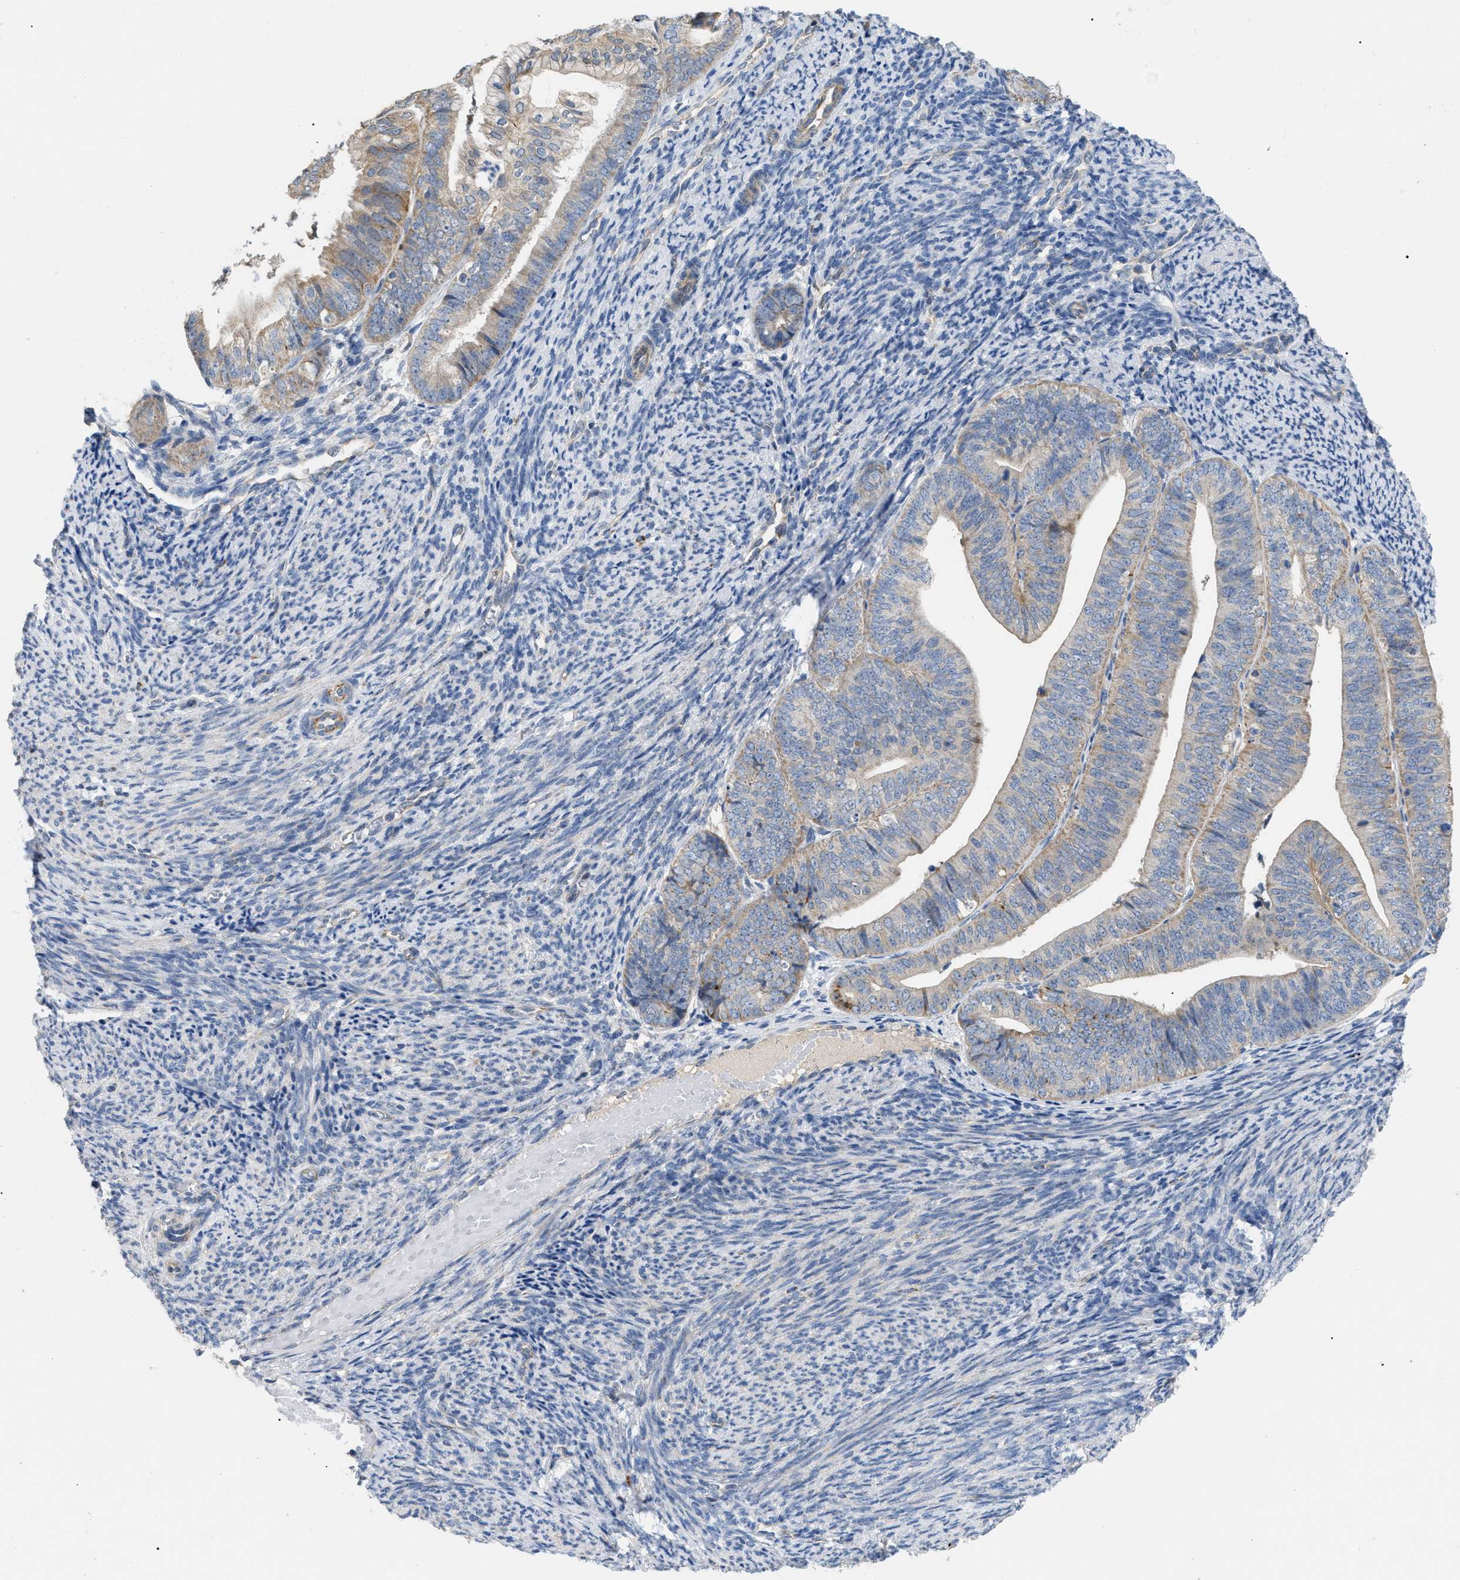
{"staining": {"intensity": "moderate", "quantity": "25%-75%", "location": "cytoplasmic/membranous"}, "tissue": "endometrial cancer", "cell_type": "Tumor cells", "image_type": "cancer", "snomed": [{"axis": "morphology", "description": "Adenocarcinoma, NOS"}, {"axis": "topography", "description": "Endometrium"}], "caption": "This histopathology image demonstrates IHC staining of adenocarcinoma (endometrial), with medium moderate cytoplasmic/membranous staining in about 25%-75% of tumor cells.", "gene": "DHX58", "patient": {"sex": "female", "age": 63}}